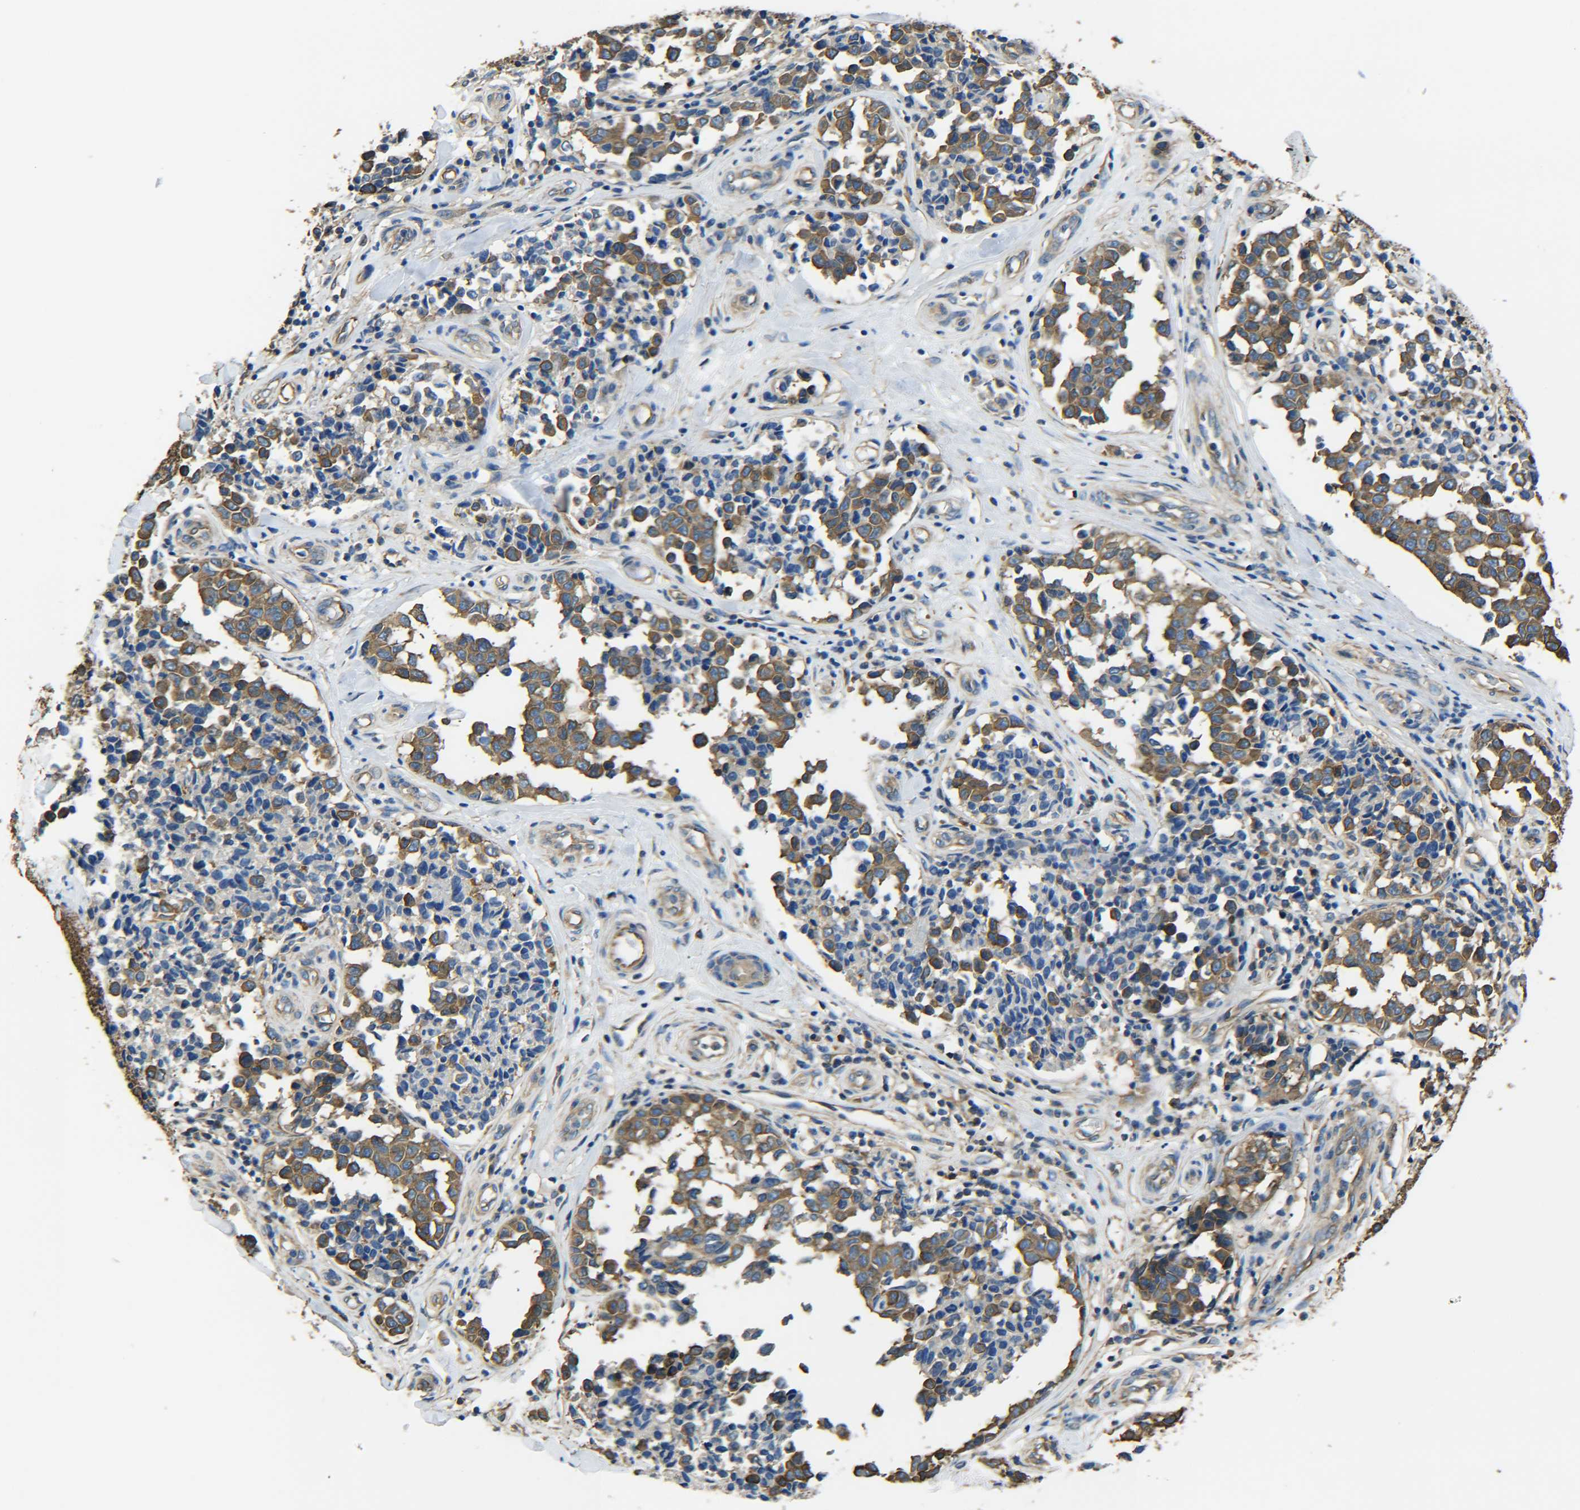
{"staining": {"intensity": "moderate", "quantity": ">75%", "location": "cytoplasmic/membranous"}, "tissue": "melanoma", "cell_type": "Tumor cells", "image_type": "cancer", "snomed": [{"axis": "morphology", "description": "Malignant melanoma, NOS"}, {"axis": "topography", "description": "Skin"}], "caption": "This histopathology image displays malignant melanoma stained with IHC to label a protein in brown. The cytoplasmic/membranous of tumor cells show moderate positivity for the protein. Nuclei are counter-stained blue.", "gene": "TUBB", "patient": {"sex": "female", "age": 64}}